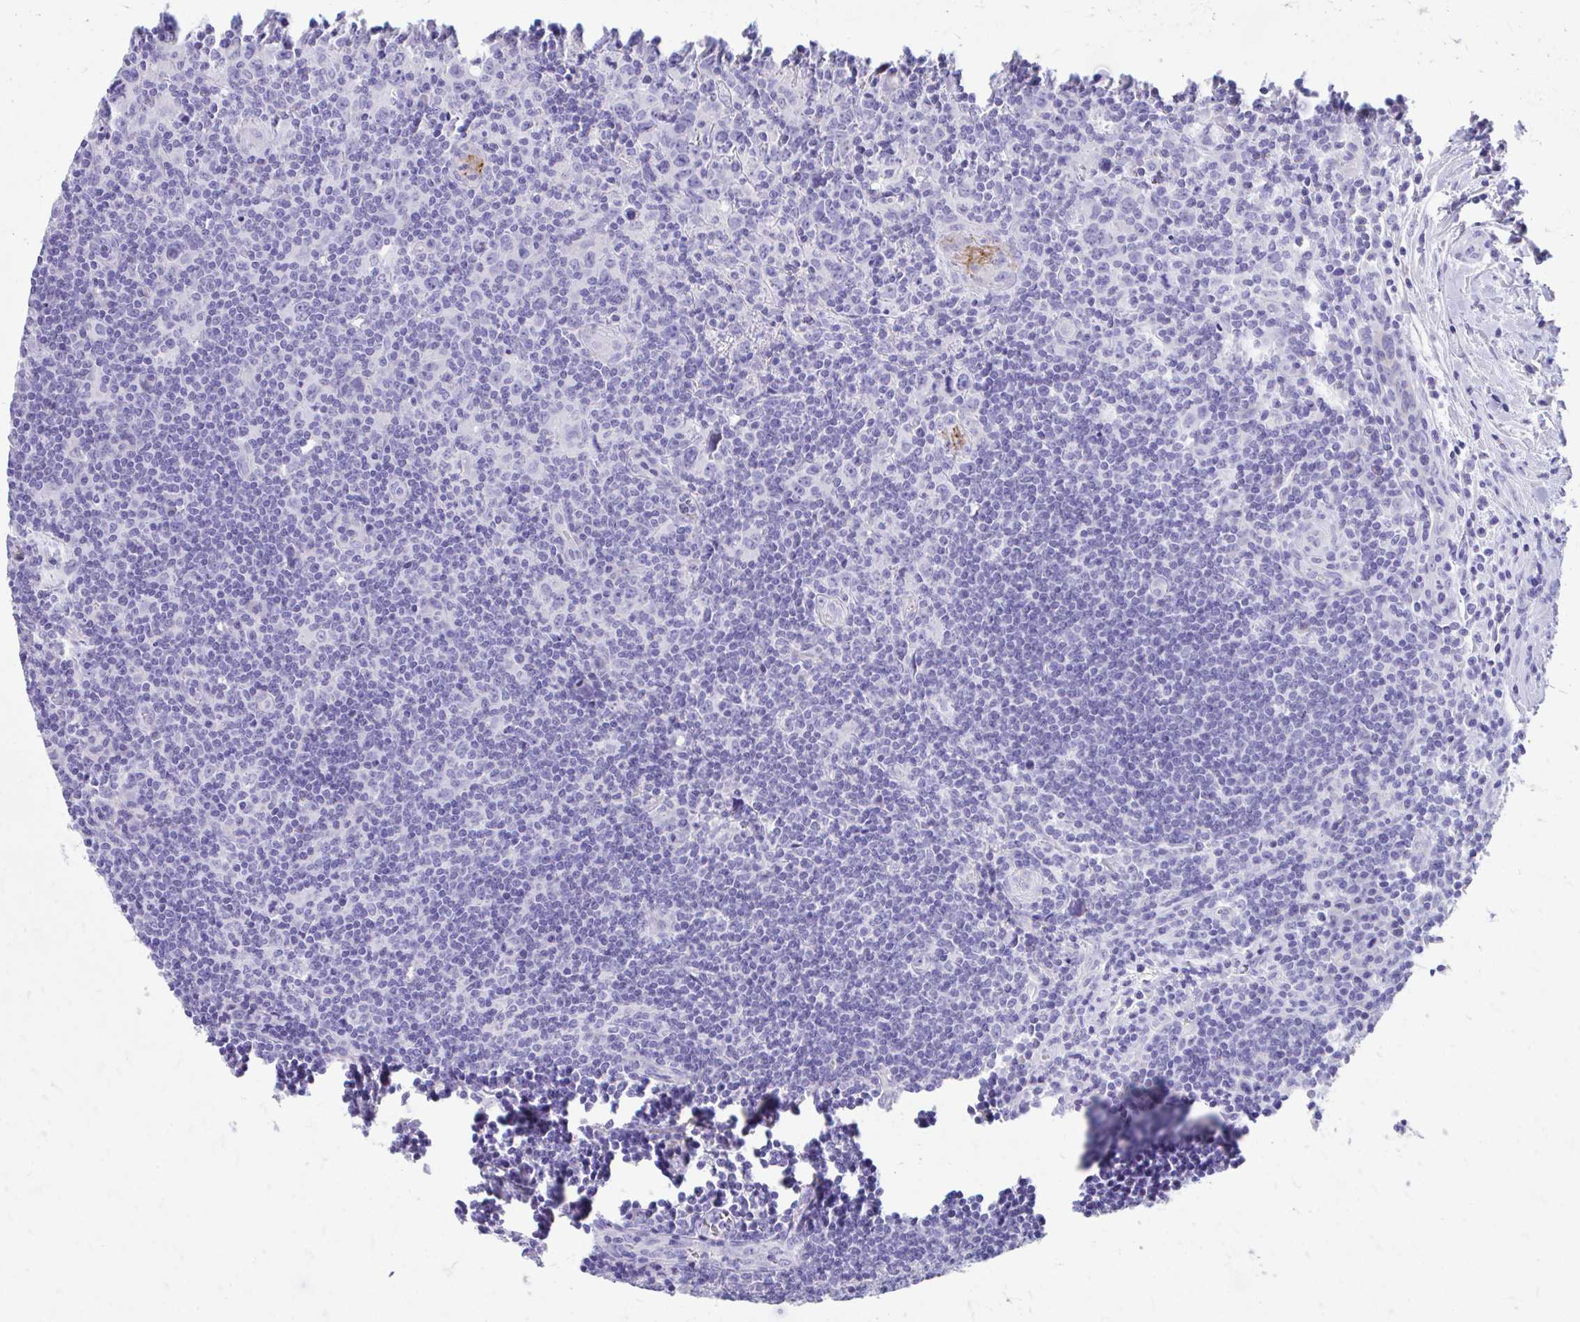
{"staining": {"intensity": "negative", "quantity": "none", "location": "none"}, "tissue": "lymphoma", "cell_type": "Tumor cells", "image_type": "cancer", "snomed": [{"axis": "morphology", "description": "Hodgkin's disease, NOS"}, {"axis": "topography", "description": "Lymph node"}], "caption": "Tumor cells are negative for protein expression in human Hodgkin's disease.", "gene": "KRIT1", "patient": {"sex": "female", "age": 18}}